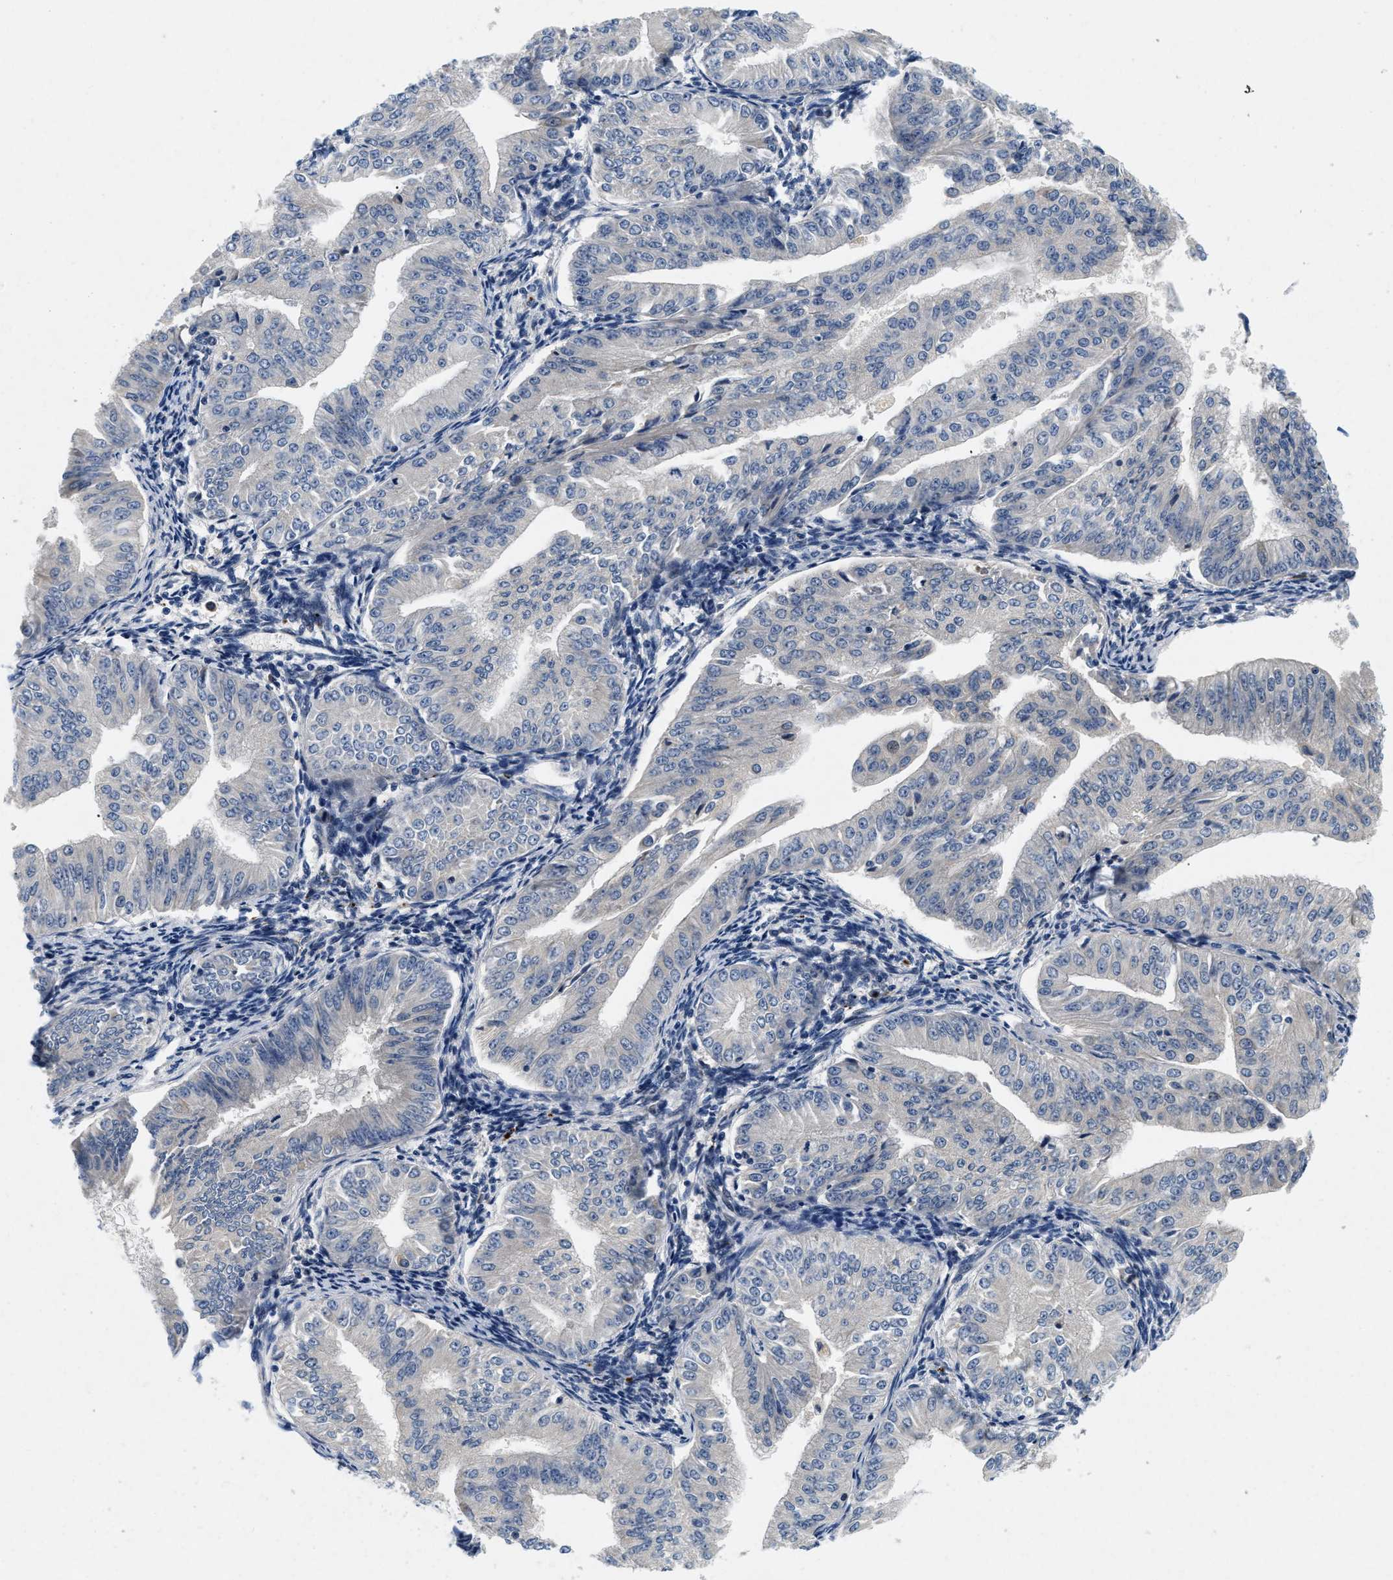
{"staining": {"intensity": "negative", "quantity": "none", "location": "none"}, "tissue": "endometrial cancer", "cell_type": "Tumor cells", "image_type": "cancer", "snomed": [{"axis": "morphology", "description": "Normal tissue, NOS"}, {"axis": "morphology", "description": "Adenocarcinoma, NOS"}, {"axis": "topography", "description": "Endometrium"}], "caption": "A micrograph of adenocarcinoma (endometrial) stained for a protein displays no brown staining in tumor cells. Brightfield microscopy of immunohistochemistry stained with DAB (brown) and hematoxylin (blue), captured at high magnification.", "gene": "PDP1", "patient": {"sex": "female", "age": 53}}